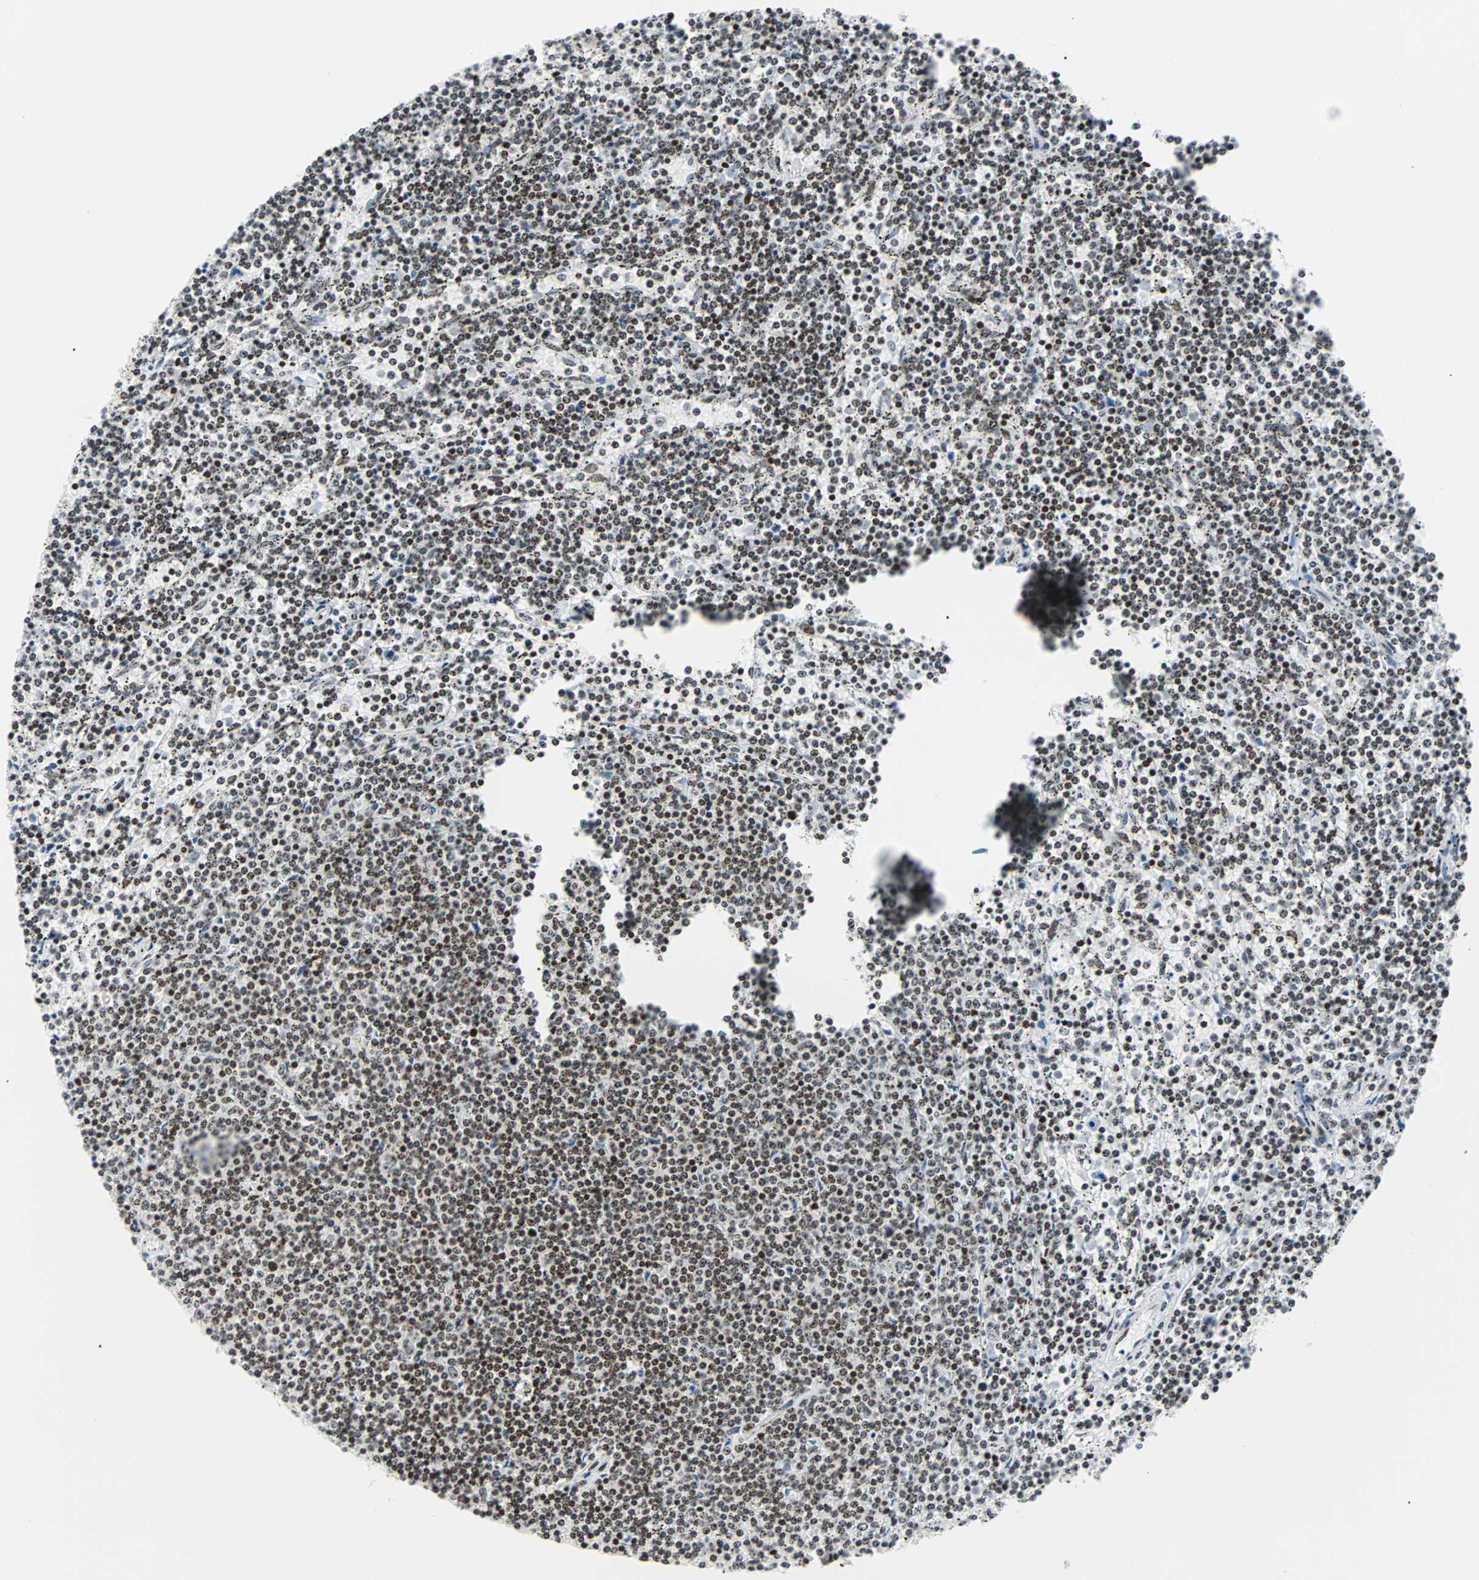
{"staining": {"intensity": "moderate", "quantity": ">75%", "location": "nuclear"}, "tissue": "lymphoma", "cell_type": "Tumor cells", "image_type": "cancer", "snomed": [{"axis": "morphology", "description": "Malignant lymphoma, non-Hodgkin's type, Low grade"}, {"axis": "topography", "description": "Spleen"}], "caption": "Immunohistochemistry (IHC) of human low-grade malignant lymphoma, non-Hodgkin's type displays medium levels of moderate nuclear staining in approximately >75% of tumor cells. The staining was performed using DAB to visualize the protein expression in brown, while the nuclei were stained in blue with hematoxylin (Magnification: 20x).", "gene": "CENPA", "patient": {"sex": "female", "age": 50}}